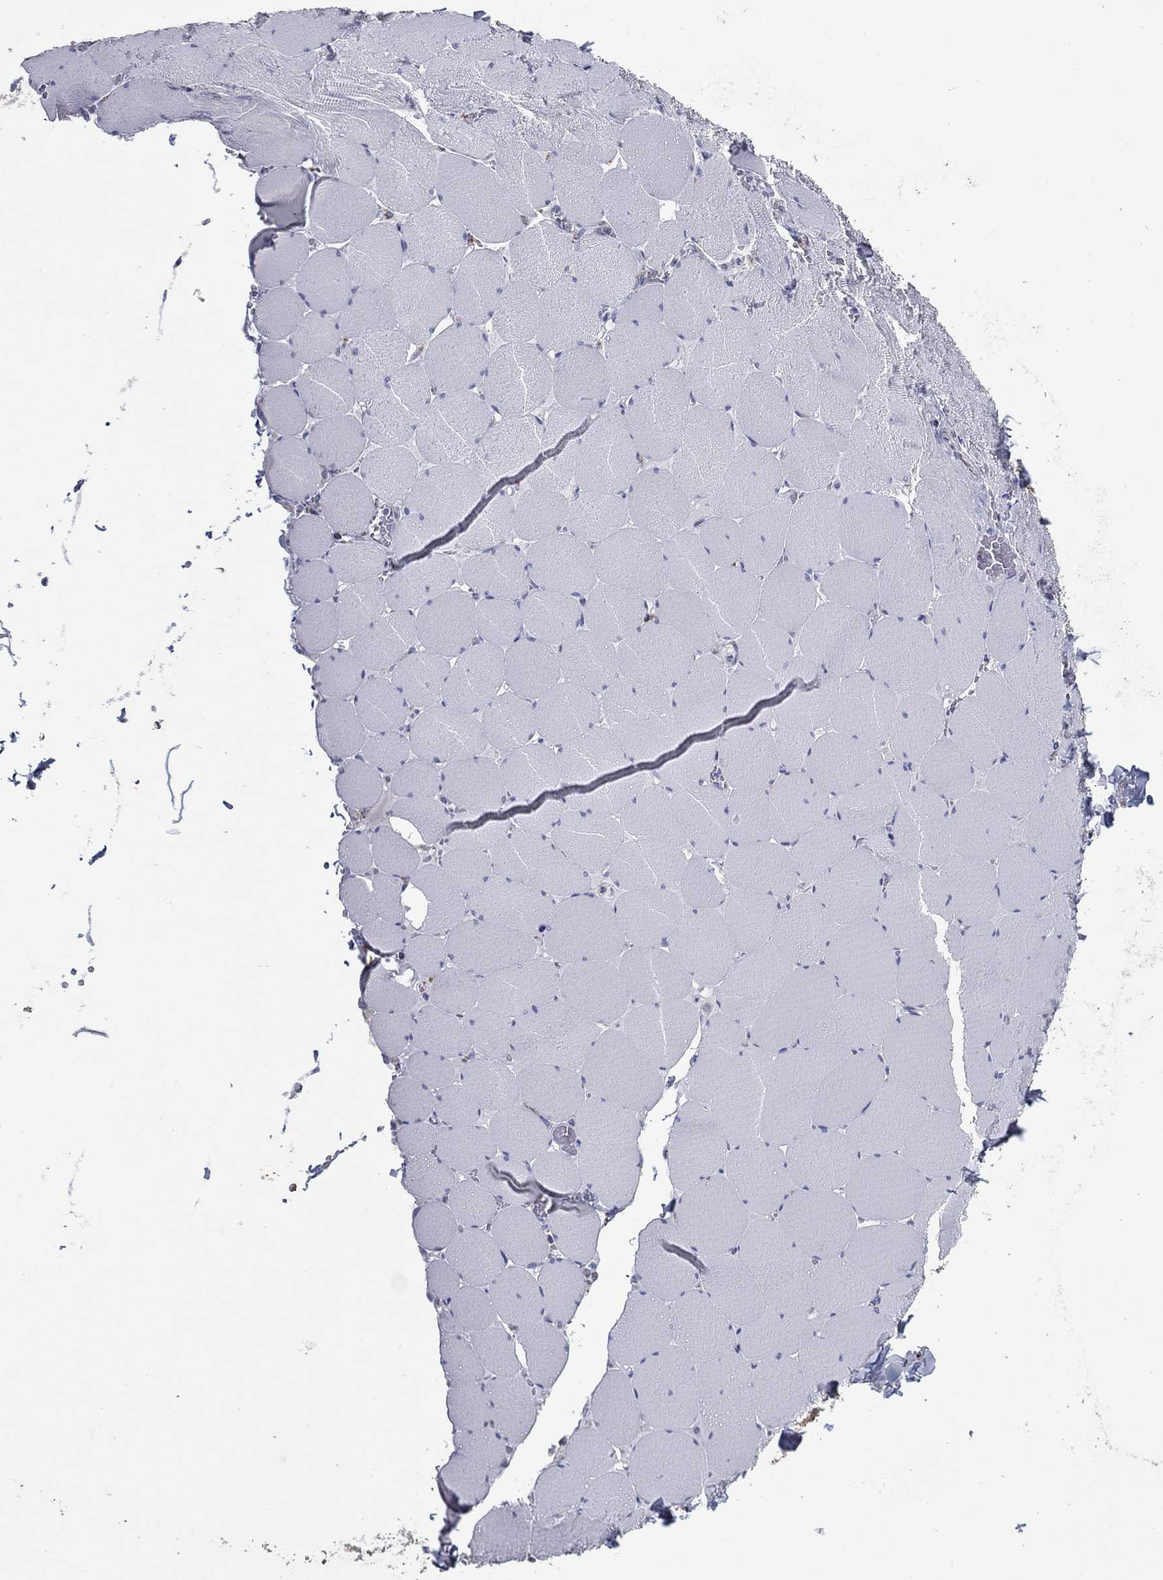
{"staining": {"intensity": "negative", "quantity": "none", "location": "none"}, "tissue": "skeletal muscle", "cell_type": "Myocytes", "image_type": "normal", "snomed": [{"axis": "morphology", "description": "Normal tissue, NOS"}, {"axis": "morphology", "description": "Malignant melanoma, Metastatic site"}, {"axis": "topography", "description": "Skeletal muscle"}], "caption": "Immunohistochemistry (IHC) histopathology image of benign skeletal muscle stained for a protein (brown), which shows no positivity in myocytes. The staining is performed using DAB (3,3'-diaminobenzidine) brown chromogen with nuclei counter-stained in using hematoxylin.", "gene": "SFXN1", "patient": {"sex": "male", "age": 50}}